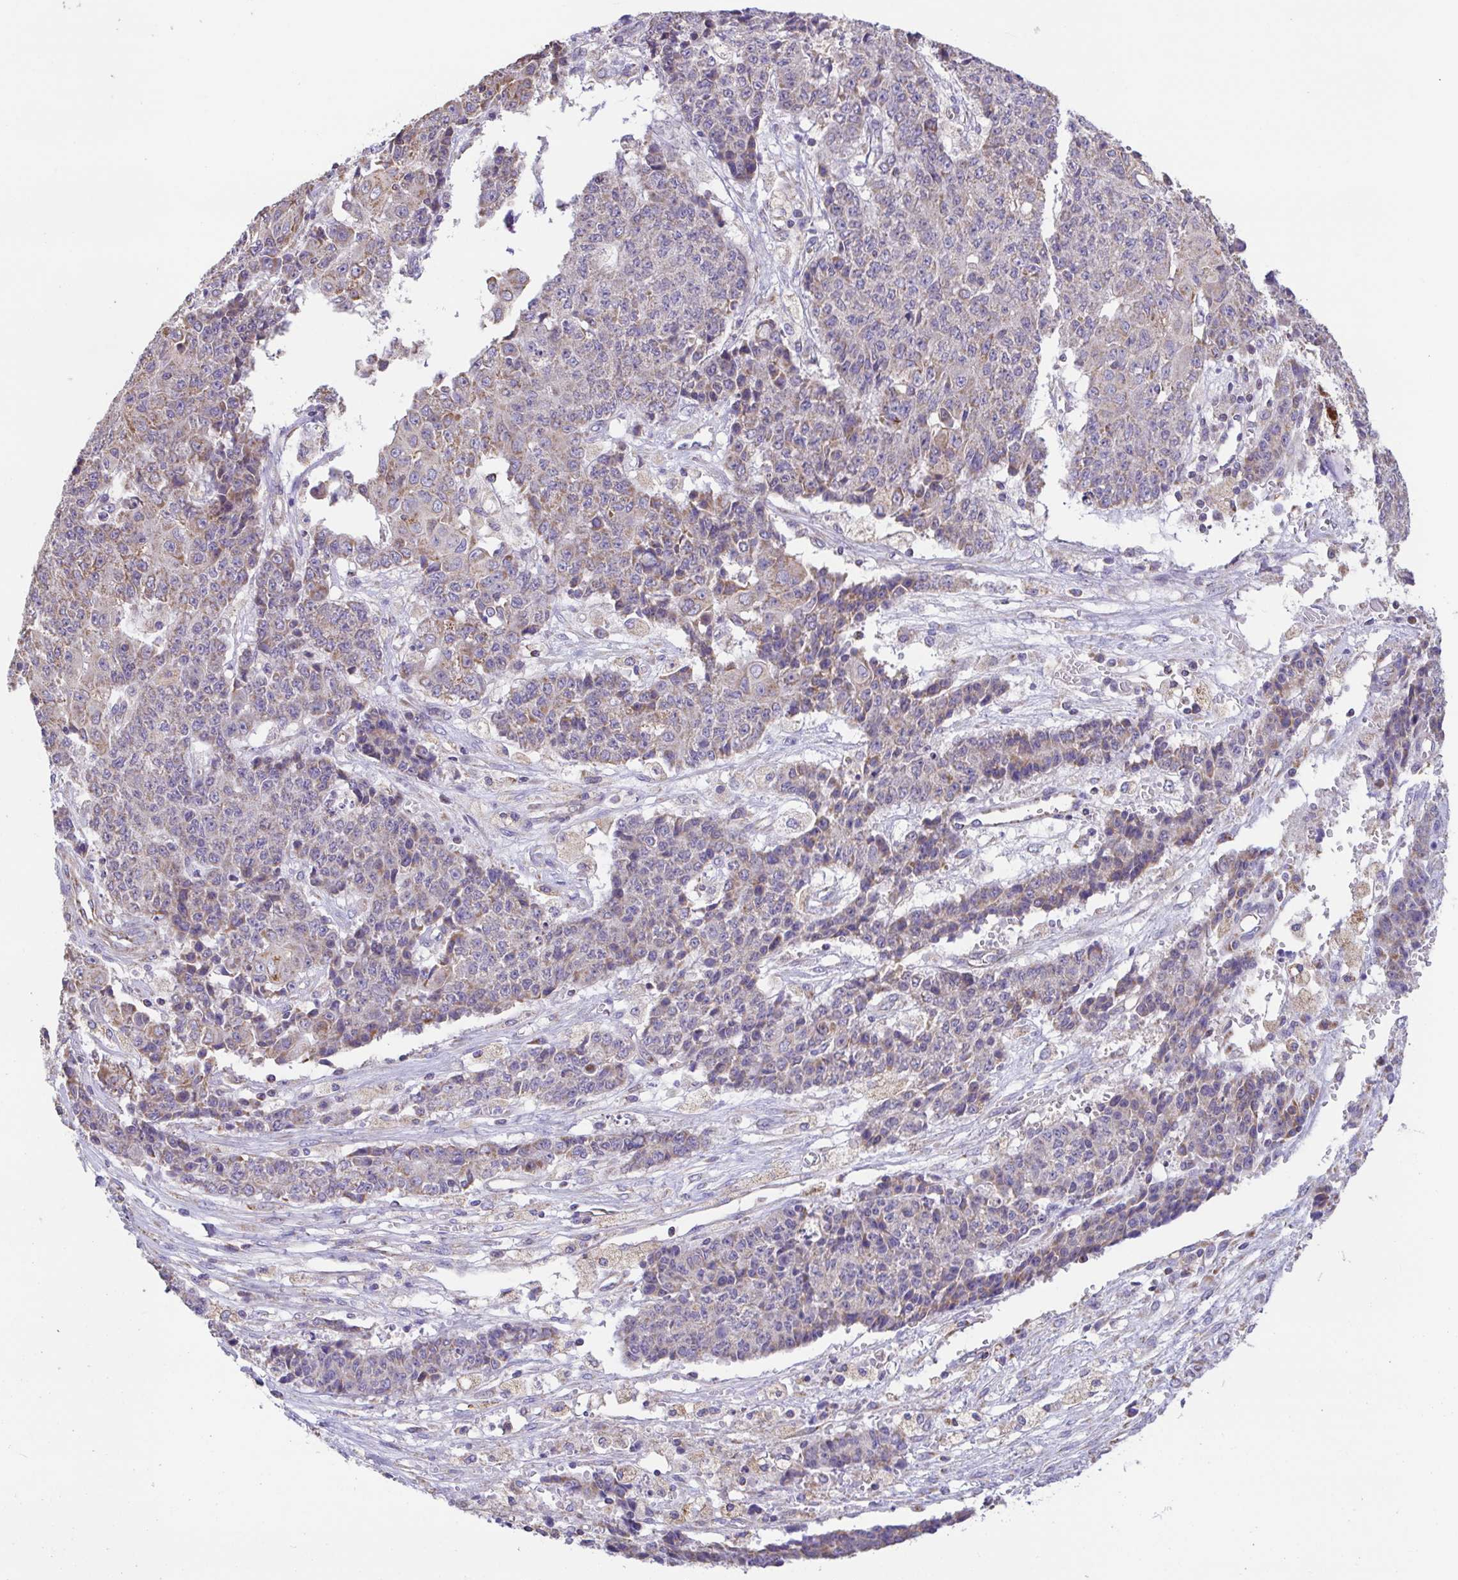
{"staining": {"intensity": "weak", "quantity": "<25%", "location": "cytoplasmic/membranous"}, "tissue": "ovarian cancer", "cell_type": "Tumor cells", "image_type": "cancer", "snomed": [{"axis": "morphology", "description": "Carcinoma, endometroid"}, {"axis": "topography", "description": "Ovary"}], "caption": "There is no significant positivity in tumor cells of ovarian endometroid carcinoma.", "gene": "GINM1", "patient": {"sex": "female", "age": 42}}